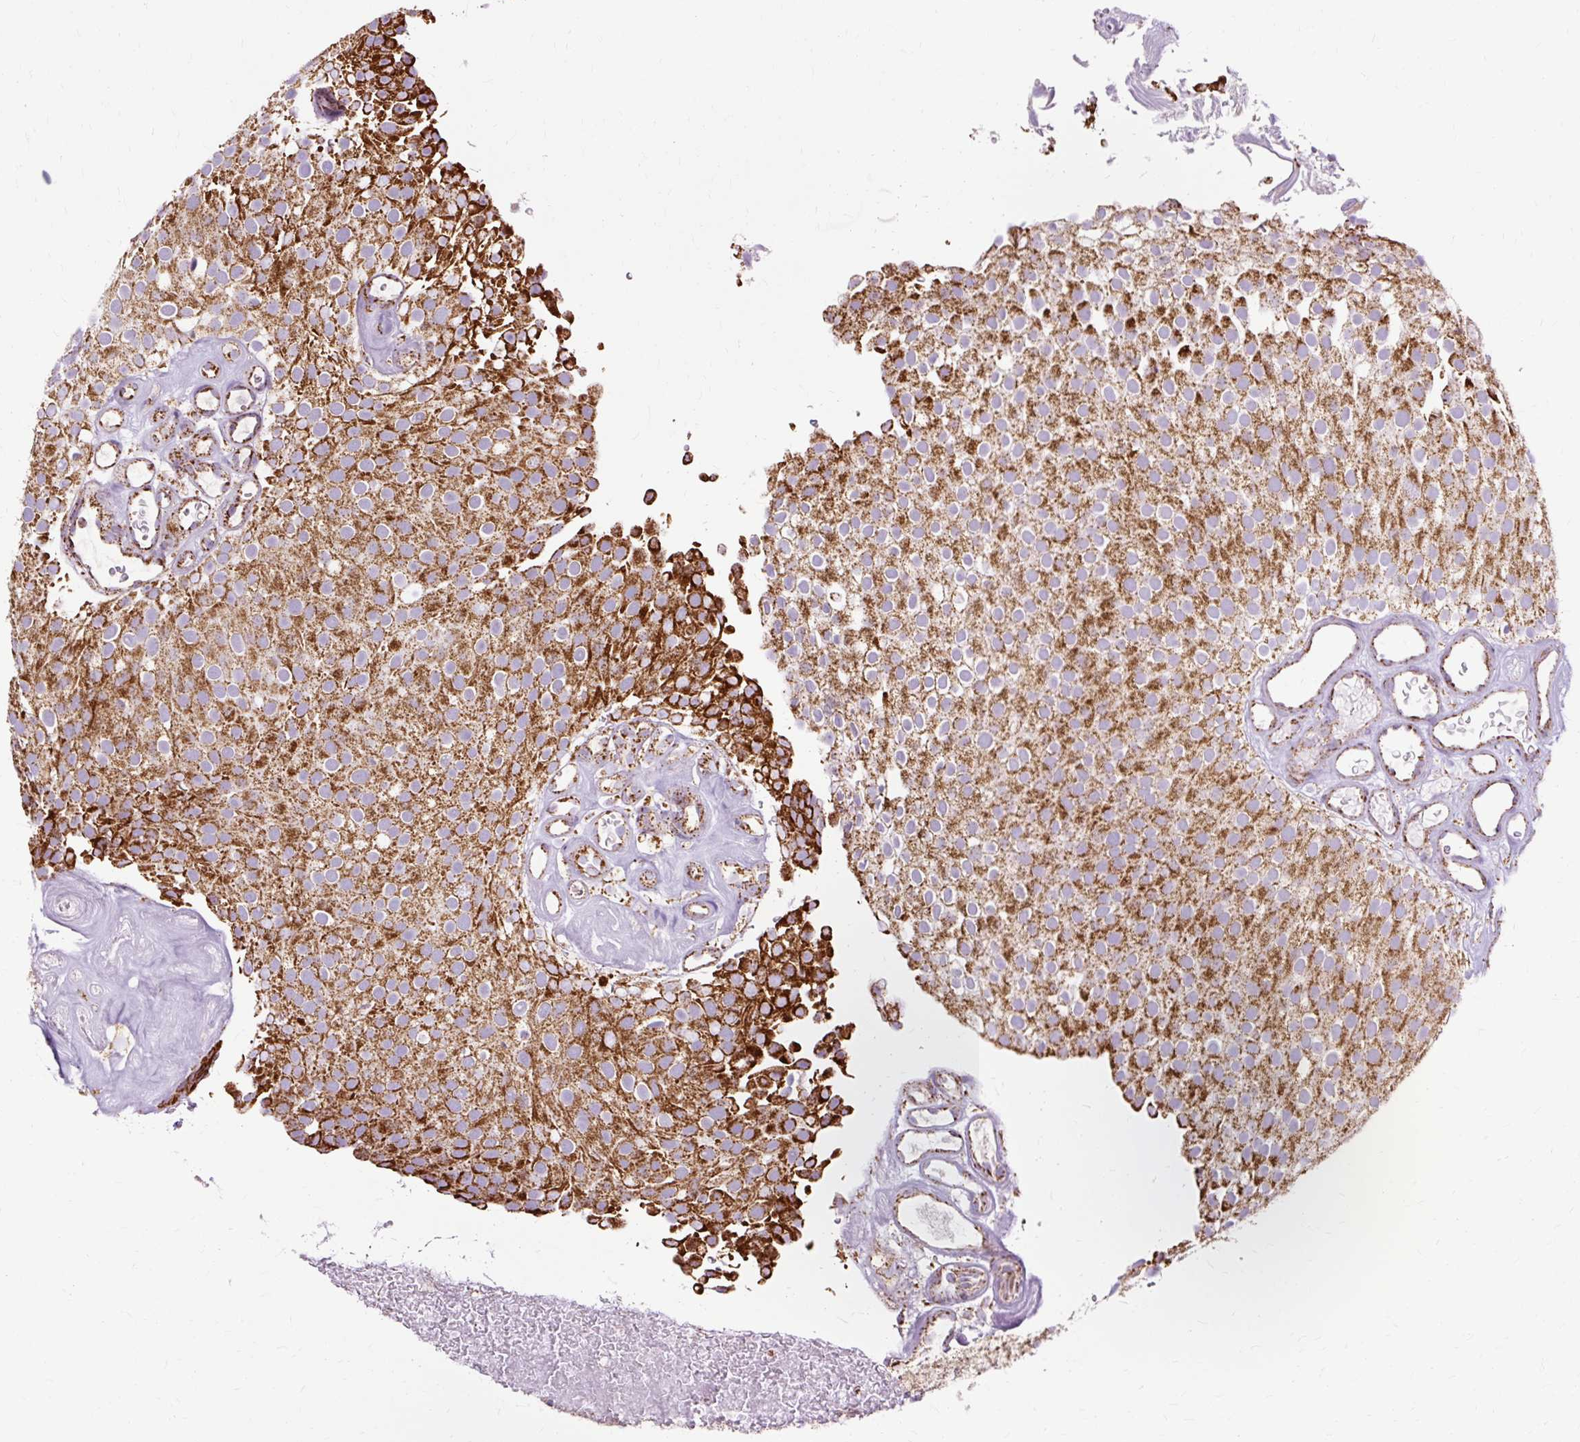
{"staining": {"intensity": "strong", "quantity": ">75%", "location": "cytoplasmic/membranous"}, "tissue": "urothelial cancer", "cell_type": "Tumor cells", "image_type": "cancer", "snomed": [{"axis": "morphology", "description": "Urothelial carcinoma, Low grade"}, {"axis": "topography", "description": "Urinary bladder"}], "caption": "This histopathology image reveals urothelial cancer stained with immunohistochemistry (IHC) to label a protein in brown. The cytoplasmic/membranous of tumor cells show strong positivity for the protein. Nuclei are counter-stained blue.", "gene": "DLAT", "patient": {"sex": "male", "age": 78}}